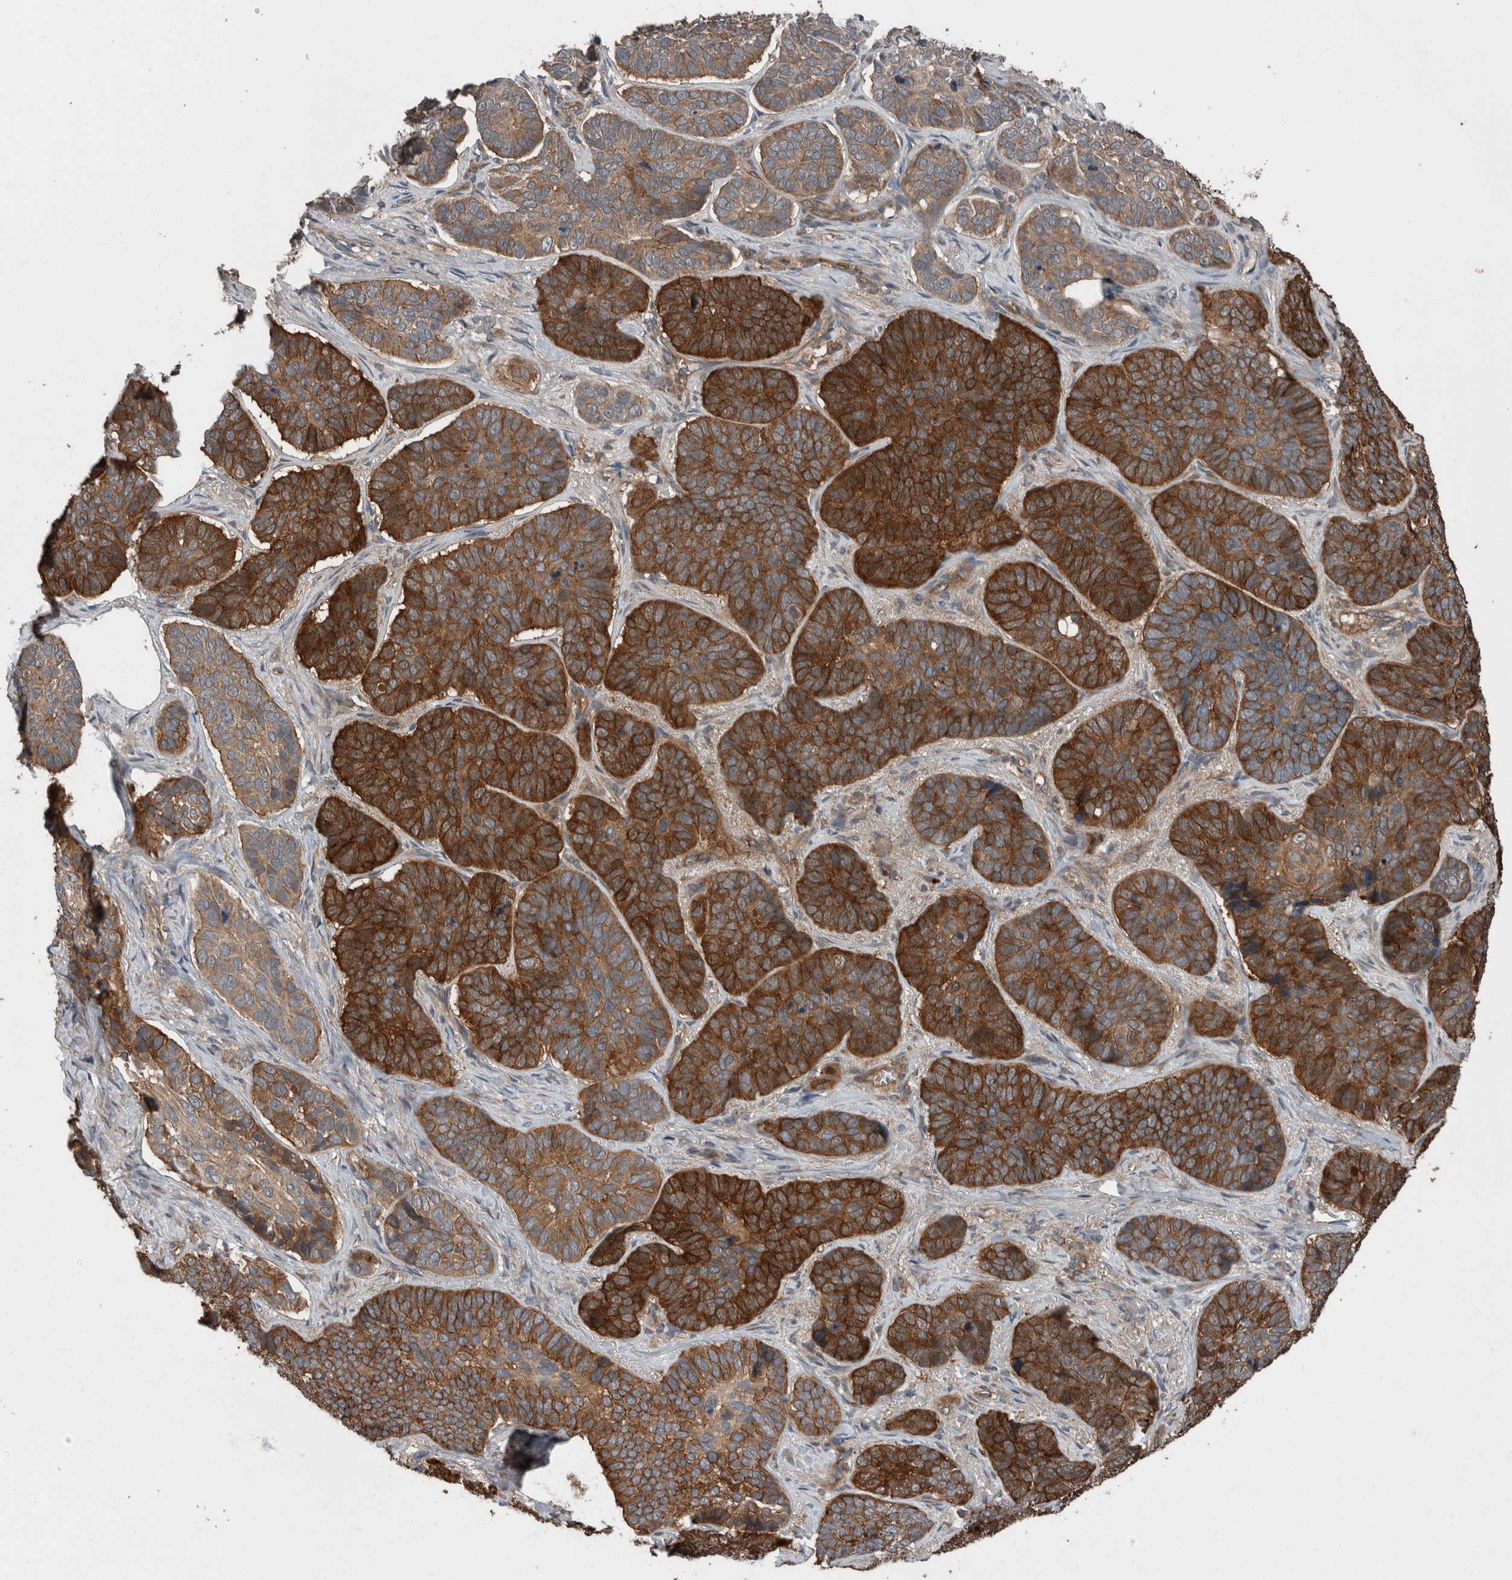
{"staining": {"intensity": "strong", "quantity": ">75%", "location": "cytoplasmic/membranous"}, "tissue": "skin cancer", "cell_type": "Tumor cells", "image_type": "cancer", "snomed": [{"axis": "morphology", "description": "Basal cell carcinoma"}, {"axis": "topography", "description": "Skin"}], "caption": "The histopathology image reveals immunohistochemical staining of skin cancer. There is strong cytoplasmic/membranous expression is present in about >75% of tumor cells.", "gene": "RIOK3", "patient": {"sex": "male", "age": 62}}